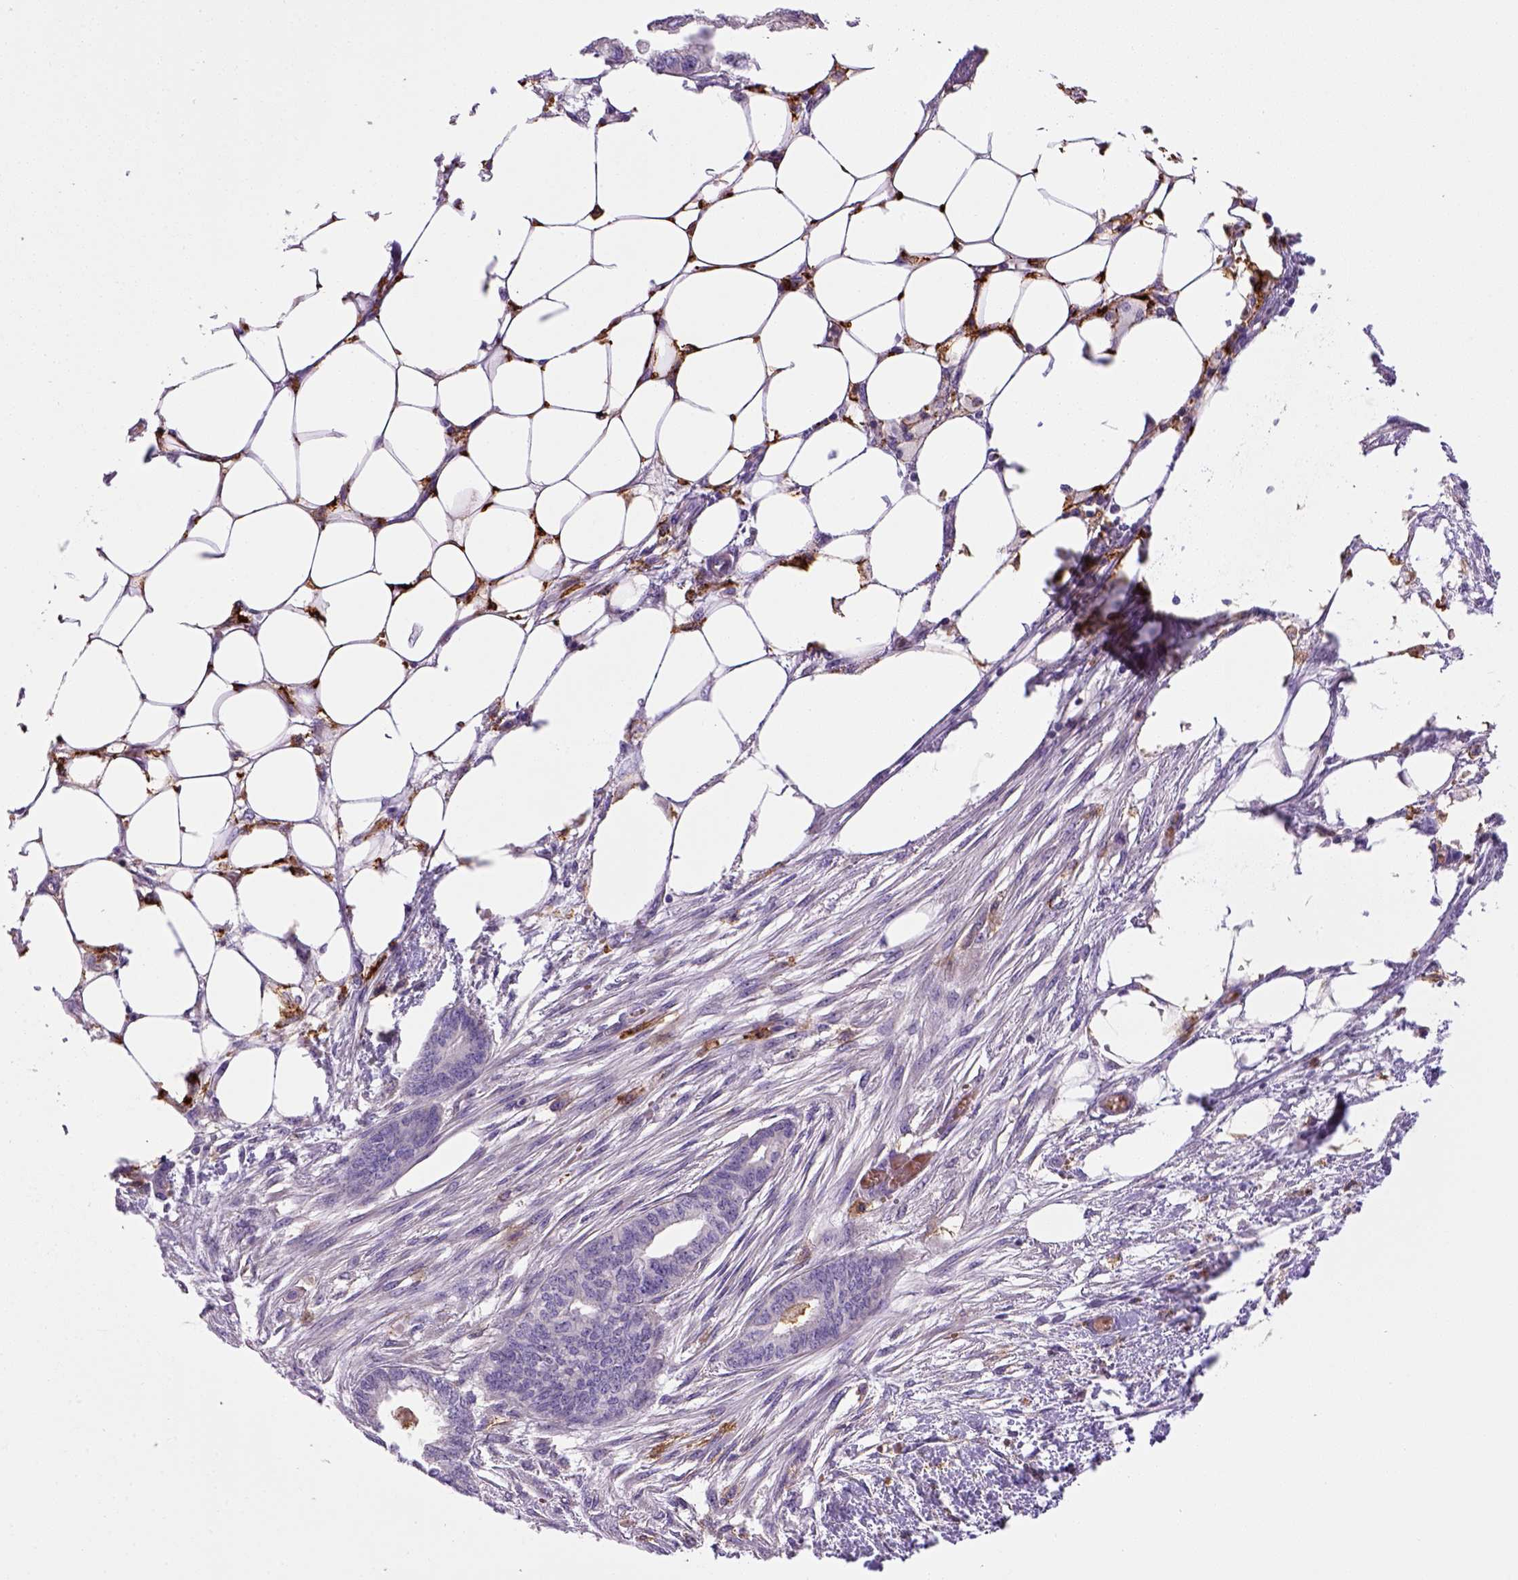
{"staining": {"intensity": "negative", "quantity": "none", "location": "none"}, "tissue": "endometrial cancer", "cell_type": "Tumor cells", "image_type": "cancer", "snomed": [{"axis": "morphology", "description": "Adenocarcinoma, NOS"}, {"axis": "morphology", "description": "Adenocarcinoma, metastatic, NOS"}, {"axis": "topography", "description": "Adipose tissue"}, {"axis": "topography", "description": "Endometrium"}], "caption": "This image is of endometrial cancer stained with IHC to label a protein in brown with the nuclei are counter-stained blue. There is no staining in tumor cells.", "gene": "CD14", "patient": {"sex": "female", "age": 67}}